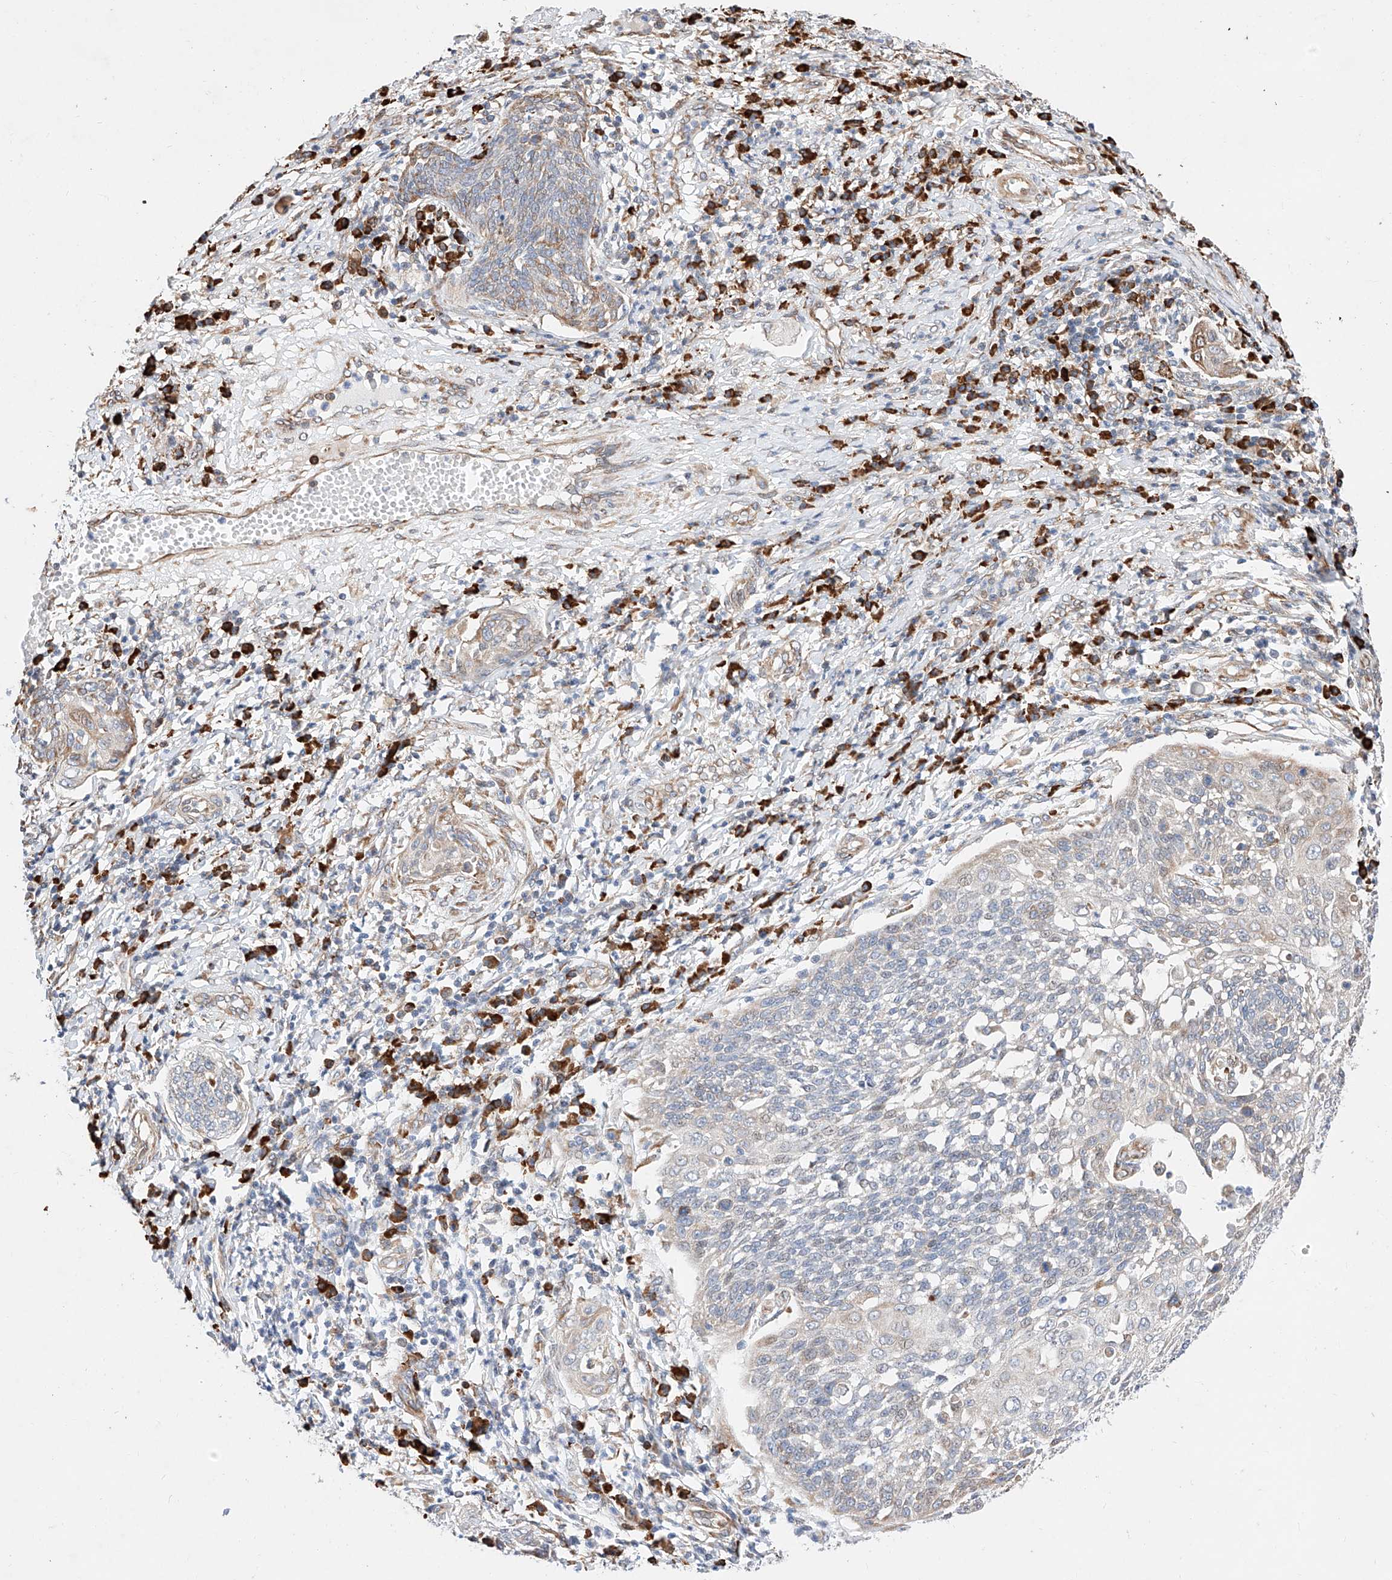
{"staining": {"intensity": "negative", "quantity": "none", "location": "none"}, "tissue": "cervical cancer", "cell_type": "Tumor cells", "image_type": "cancer", "snomed": [{"axis": "morphology", "description": "Squamous cell carcinoma, NOS"}, {"axis": "topography", "description": "Cervix"}], "caption": "There is no significant positivity in tumor cells of squamous cell carcinoma (cervical).", "gene": "ATP9B", "patient": {"sex": "female", "age": 34}}